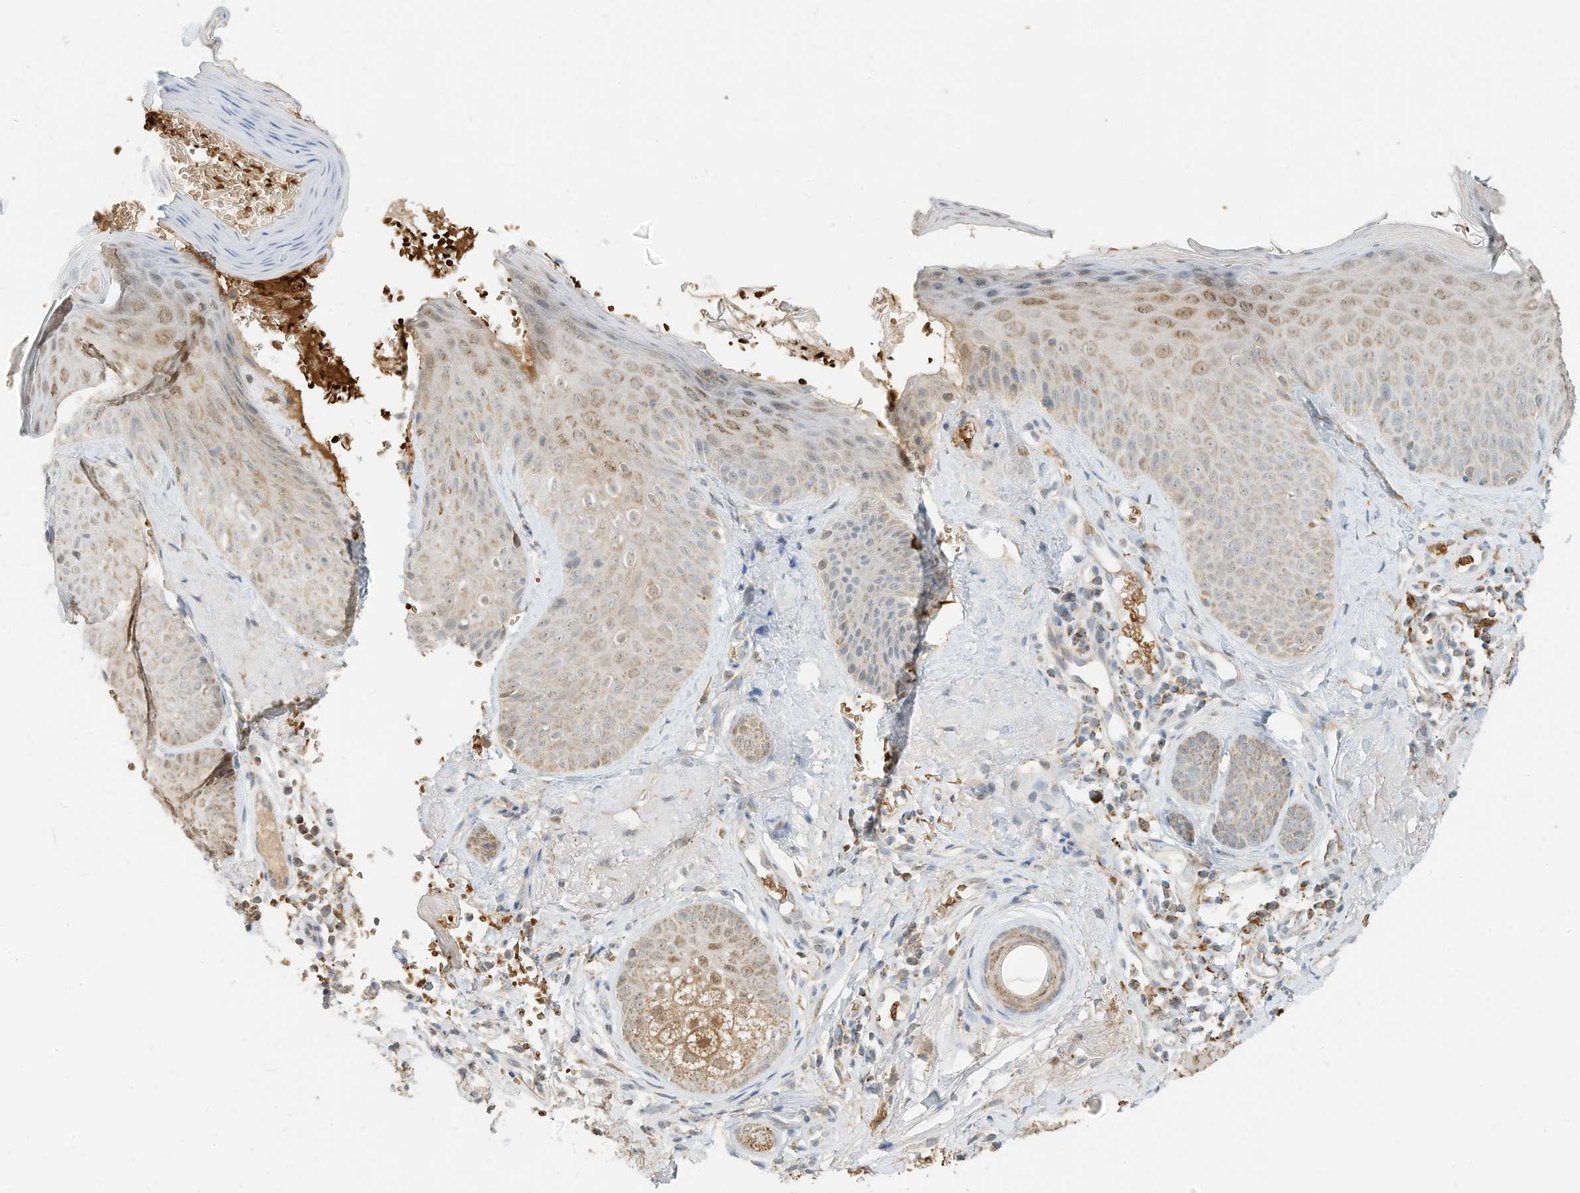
{"staining": {"intensity": "moderate", "quantity": ">75%", "location": "cytoplasmic/membranous,nuclear"}, "tissue": "skin", "cell_type": "Fibroblasts", "image_type": "normal", "snomed": [{"axis": "morphology", "description": "Normal tissue, NOS"}, {"axis": "topography", "description": "Skin"}], "caption": "IHC of normal human skin exhibits medium levels of moderate cytoplasmic/membranous,nuclear expression in approximately >75% of fibroblasts. Nuclei are stained in blue.", "gene": "MTUS2", "patient": {"sex": "male", "age": 57}}